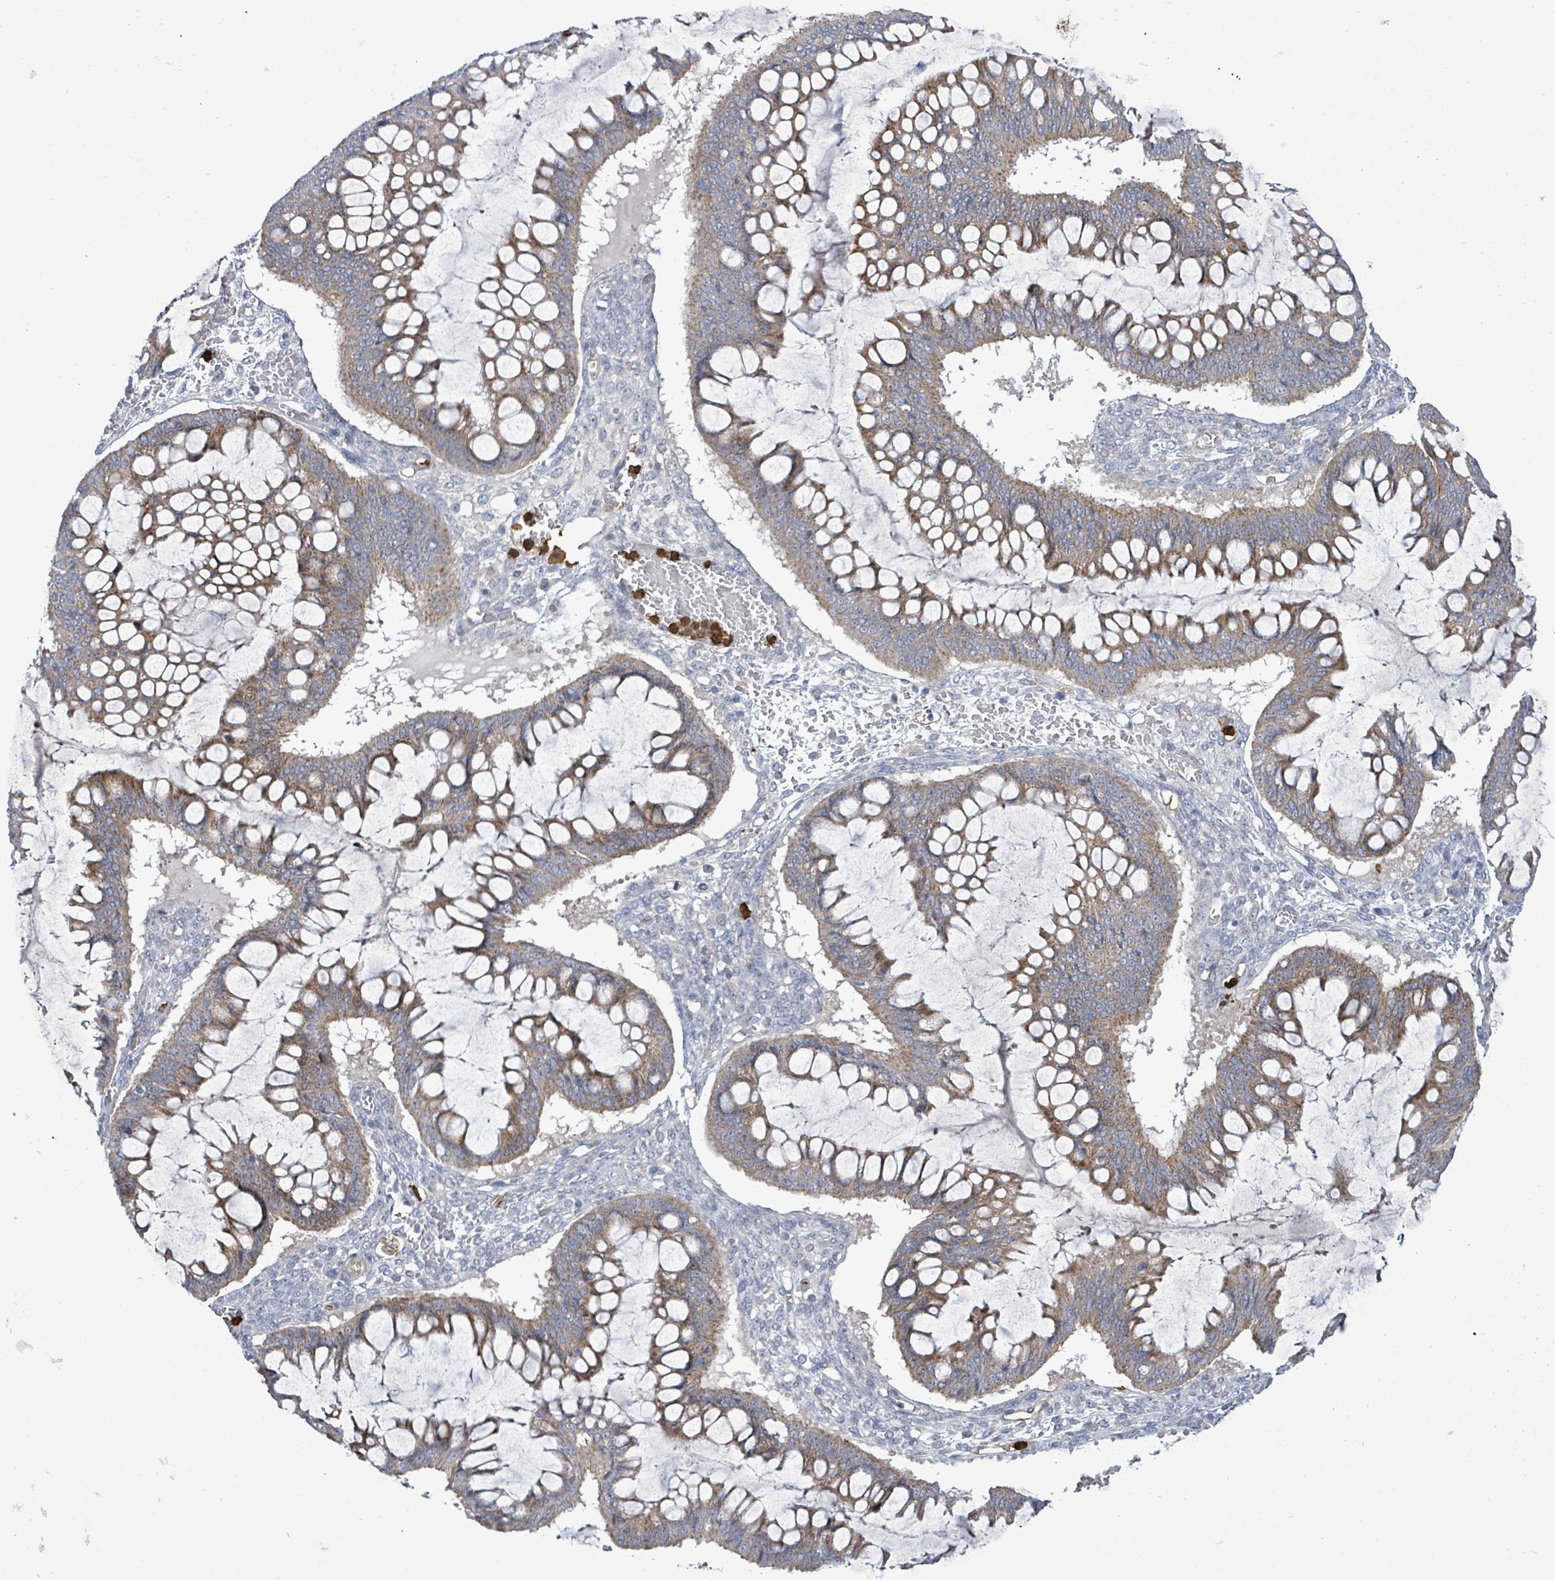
{"staining": {"intensity": "moderate", "quantity": ">75%", "location": "cytoplasmic/membranous"}, "tissue": "ovarian cancer", "cell_type": "Tumor cells", "image_type": "cancer", "snomed": [{"axis": "morphology", "description": "Cystadenocarcinoma, mucinous, NOS"}, {"axis": "topography", "description": "Ovary"}], "caption": "The photomicrograph shows immunohistochemical staining of mucinous cystadenocarcinoma (ovarian). There is moderate cytoplasmic/membranous positivity is seen in approximately >75% of tumor cells. Using DAB (3,3'-diaminobenzidine) (brown) and hematoxylin (blue) stains, captured at high magnification using brightfield microscopy.", "gene": "FAM210A", "patient": {"sex": "female", "age": 73}}